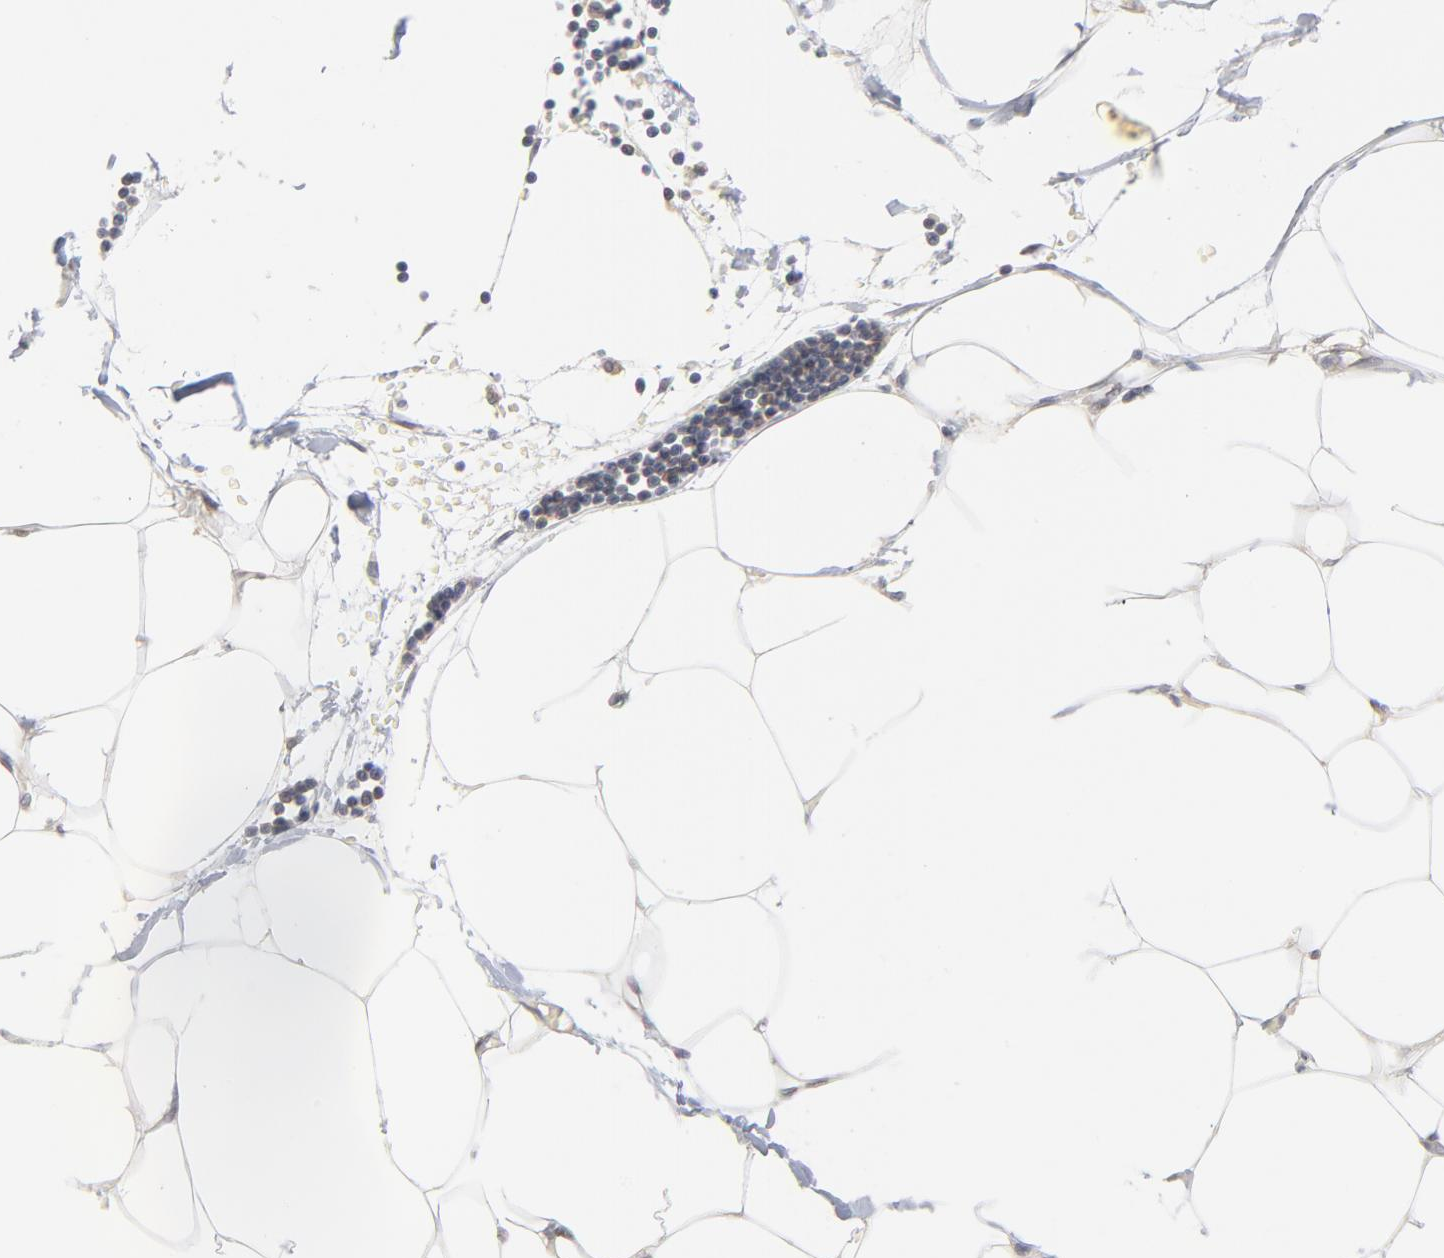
{"staining": {"intensity": "weak", "quantity": "25%-75%", "location": "cytoplasmic/membranous"}, "tissue": "adipose tissue", "cell_type": "Adipocytes", "image_type": "normal", "snomed": [{"axis": "morphology", "description": "Normal tissue, NOS"}, {"axis": "morphology", "description": "Adenocarcinoma, NOS"}, {"axis": "topography", "description": "Colon"}, {"axis": "topography", "description": "Peripheral nerve tissue"}], "caption": "Weak cytoplasmic/membranous protein staining is identified in approximately 25%-75% of adipocytes in adipose tissue. (DAB IHC, brown staining for protein, blue staining for nuclei).", "gene": "UBL4A", "patient": {"sex": "male", "age": 14}}